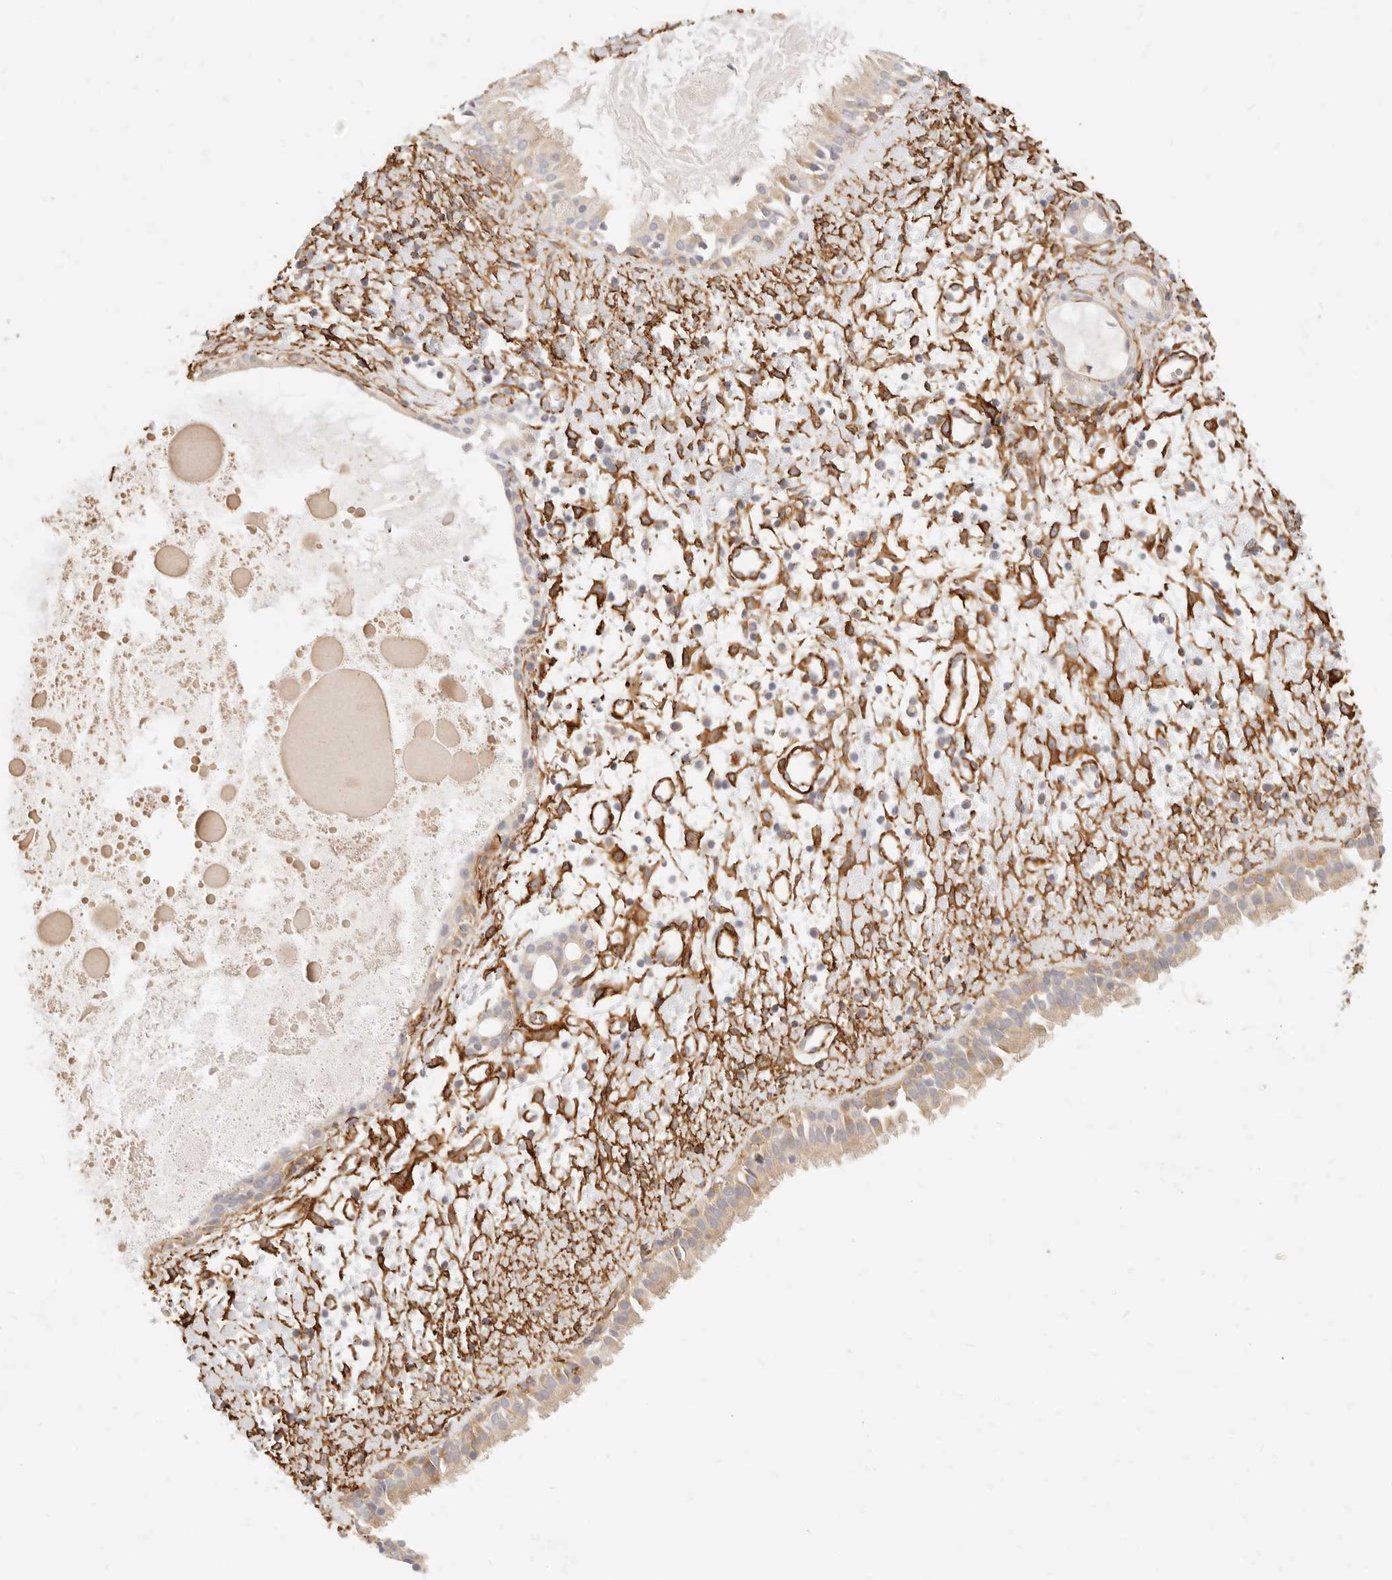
{"staining": {"intensity": "weak", "quantity": ">75%", "location": "cytoplasmic/membranous"}, "tissue": "nasopharynx", "cell_type": "Respiratory epithelial cells", "image_type": "normal", "snomed": [{"axis": "morphology", "description": "Normal tissue, NOS"}, {"axis": "topography", "description": "Nasopharynx"}], "caption": "A high-resolution micrograph shows immunohistochemistry staining of unremarkable nasopharynx, which reveals weak cytoplasmic/membranous expression in approximately >75% of respiratory epithelial cells. The staining was performed using DAB (3,3'-diaminobenzidine), with brown indicating positive protein expression. Nuclei are stained blue with hematoxylin.", "gene": "TMTC2", "patient": {"sex": "male", "age": 22}}